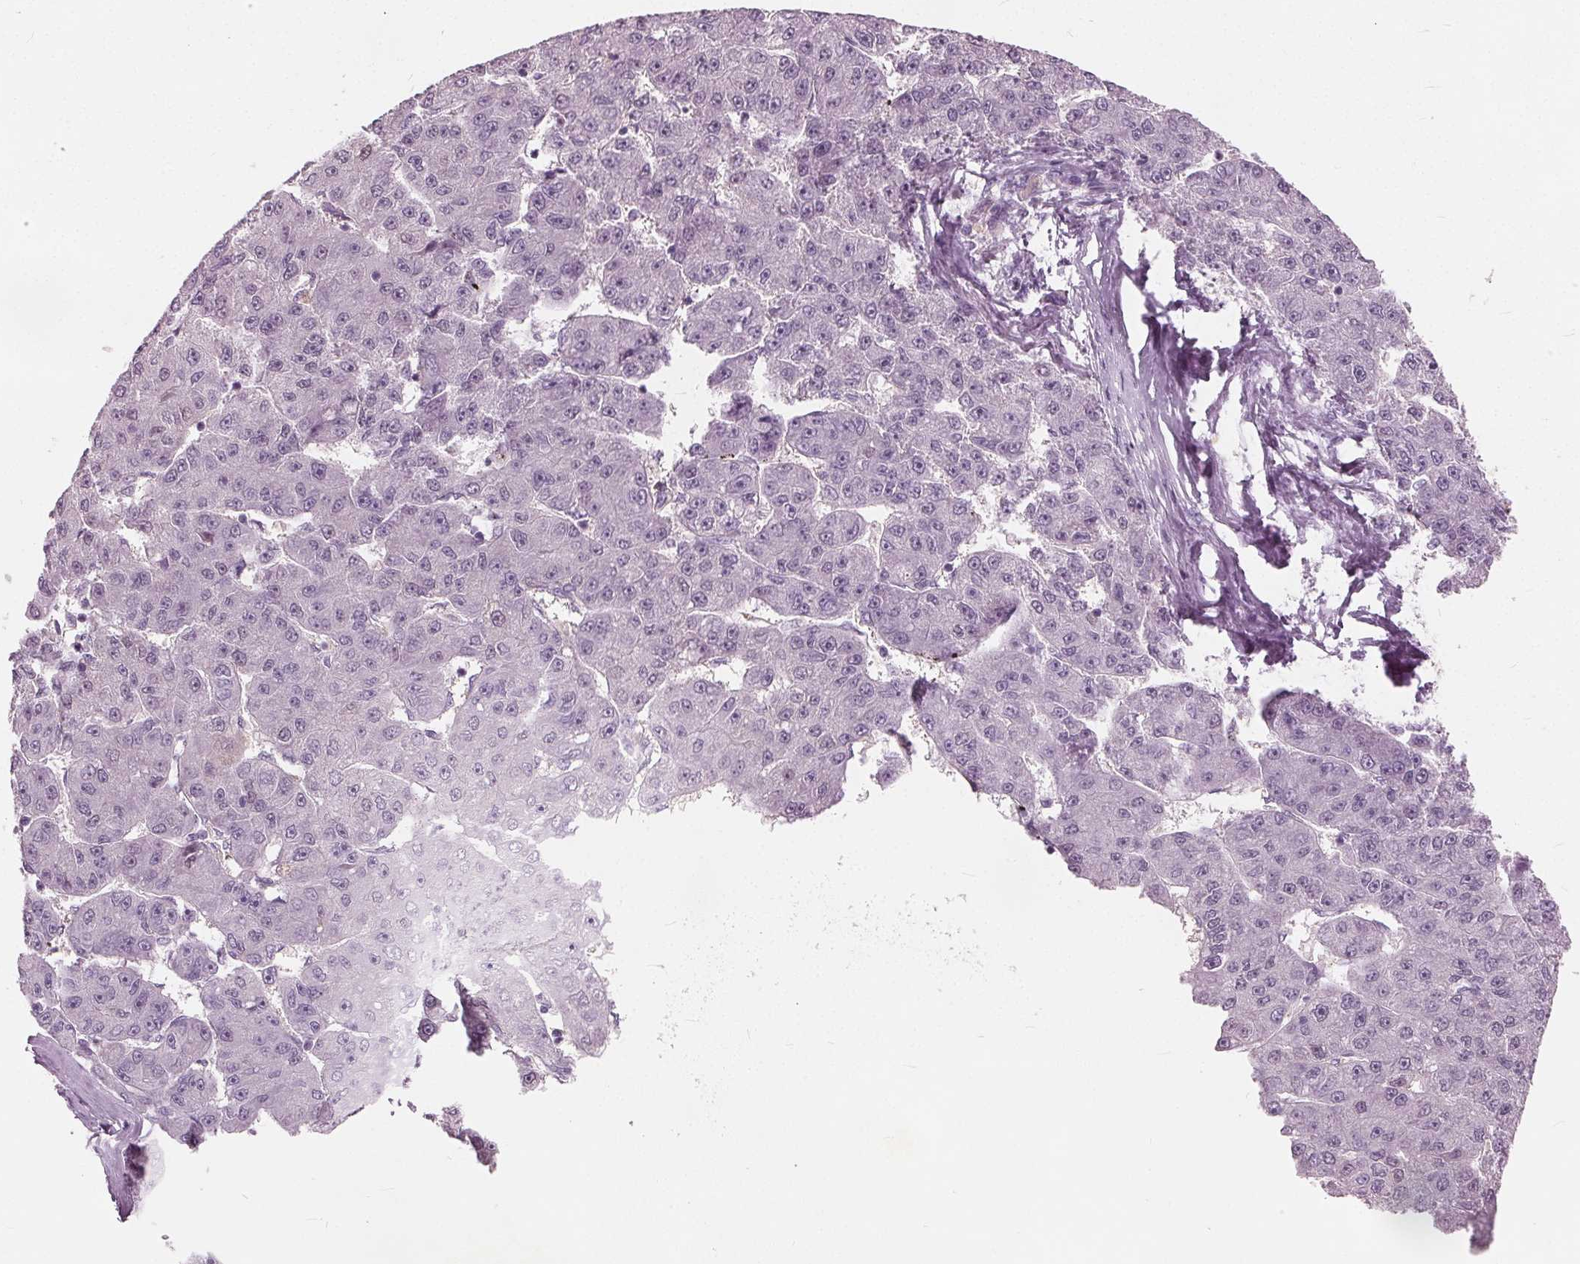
{"staining": {"intensity": "negative", "quantity": "none", "location": "none"}, "tissue": "liver cancer", "cell_type": "Tumor cells", "image_type": "cancer", "snomed": [{"axis": "morphology", "description": "Carcinoma, Hepatocellular, NOS"}, {"axis": "topography", "description": "Liver"}], "caption": "Immunohistochemistry photomicrograph of neoplastic tissue: human hepatocellular carcinoma (liver) stained with DAB (3,3'-diaminobenzidine) reveals no significant protein expression in tumor cells.", "gene": "TKFC", "patient": {"sex": "male", "age": 67}}